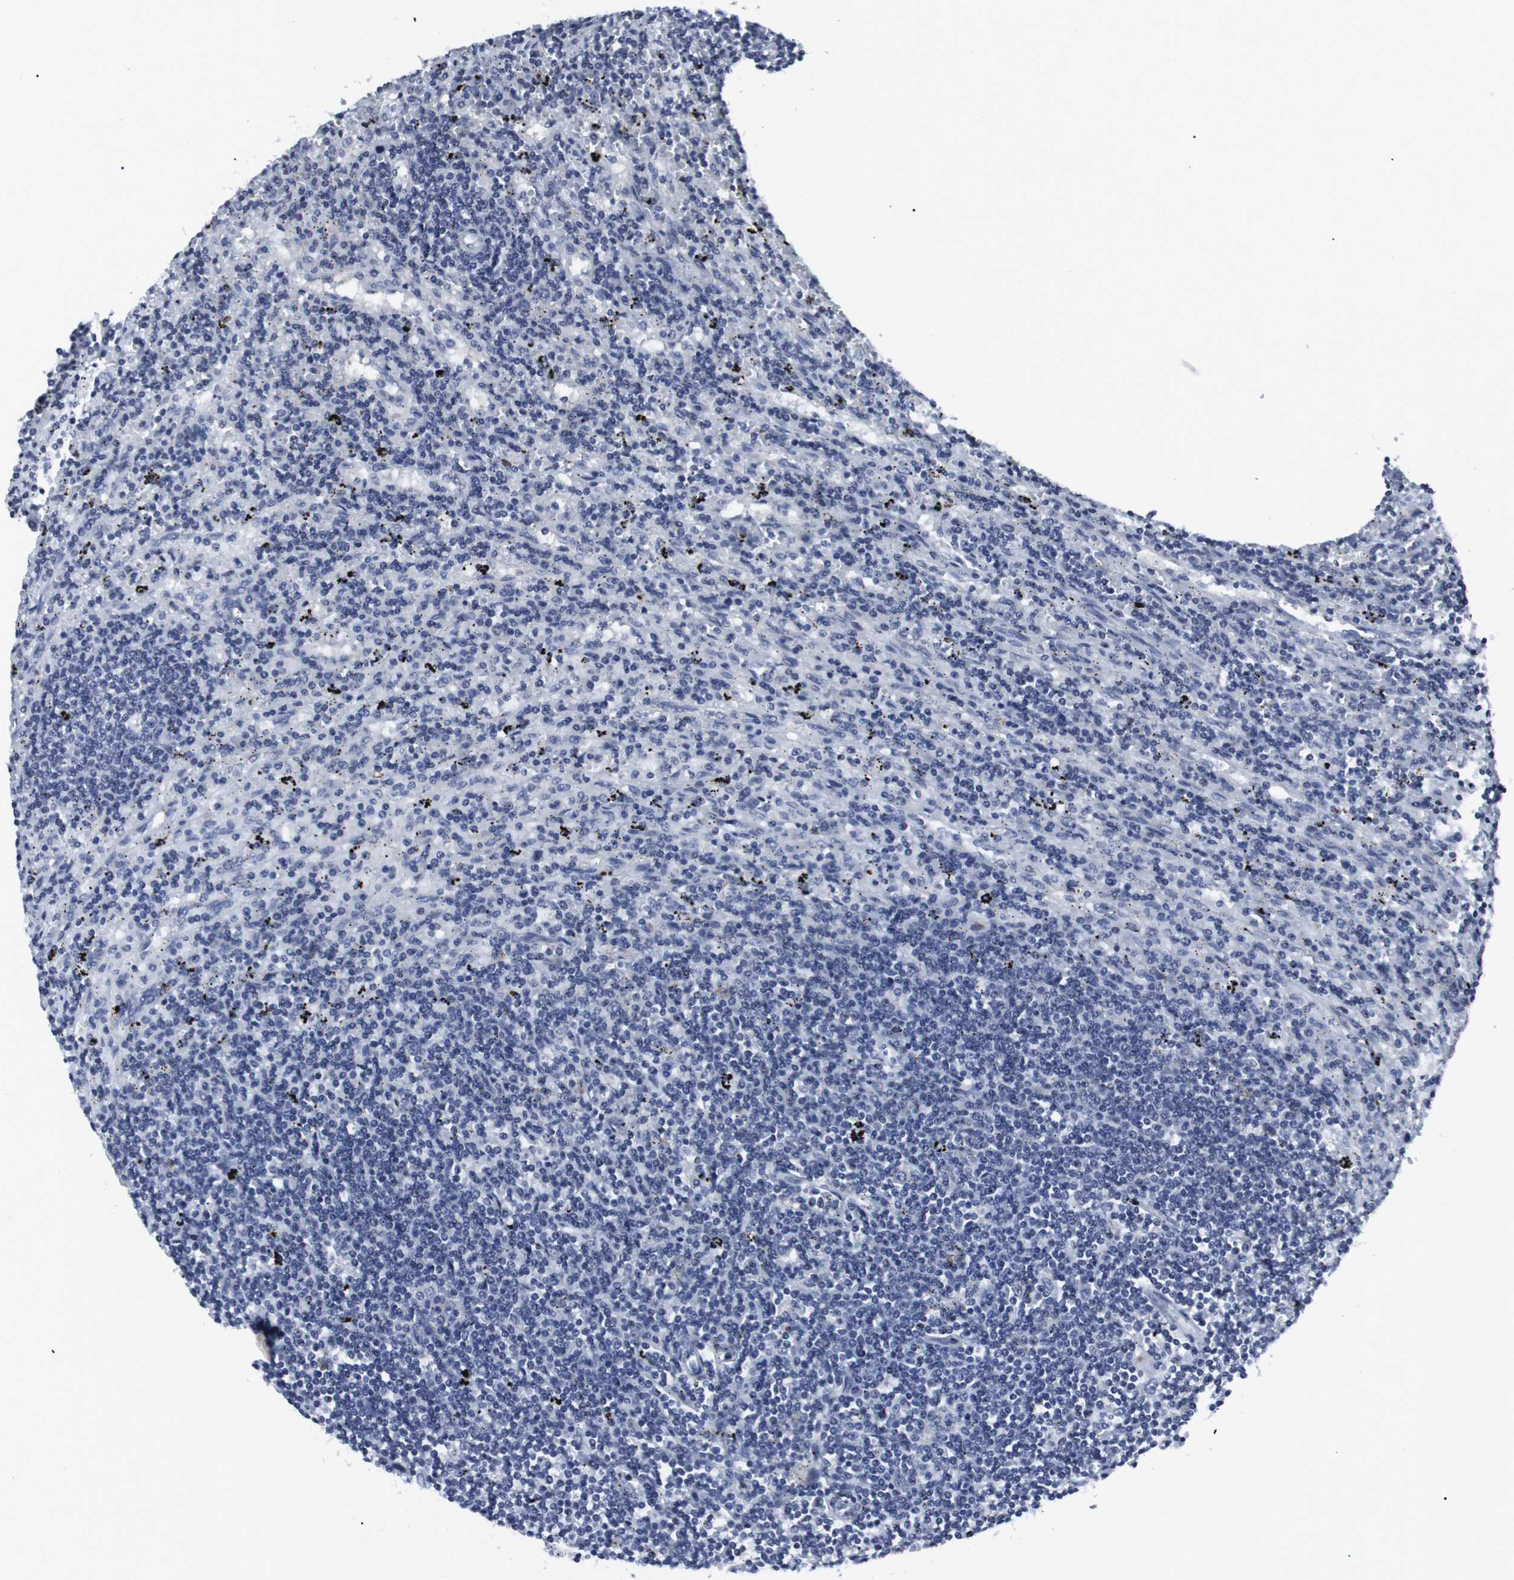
{"staining": {"intensity": "negative", "quantity": "none", "location": "none"}, "tissue": "lymphoma", "cell_type": "Tumor cells", "image_type": "cancer", "snomed": [{"axis": "morphology", "description": "Malignant lymphoma, non-Hodgkin's type, Low grade"}, {"axis": "topography", "description": "Spleen"}], "caption": "Lymphoma was stained to show a protein in brown. There is no significant positivity in tumor cells.", "gene": "GEMIN2", "patient": {"sex": "male", "age": 76}}